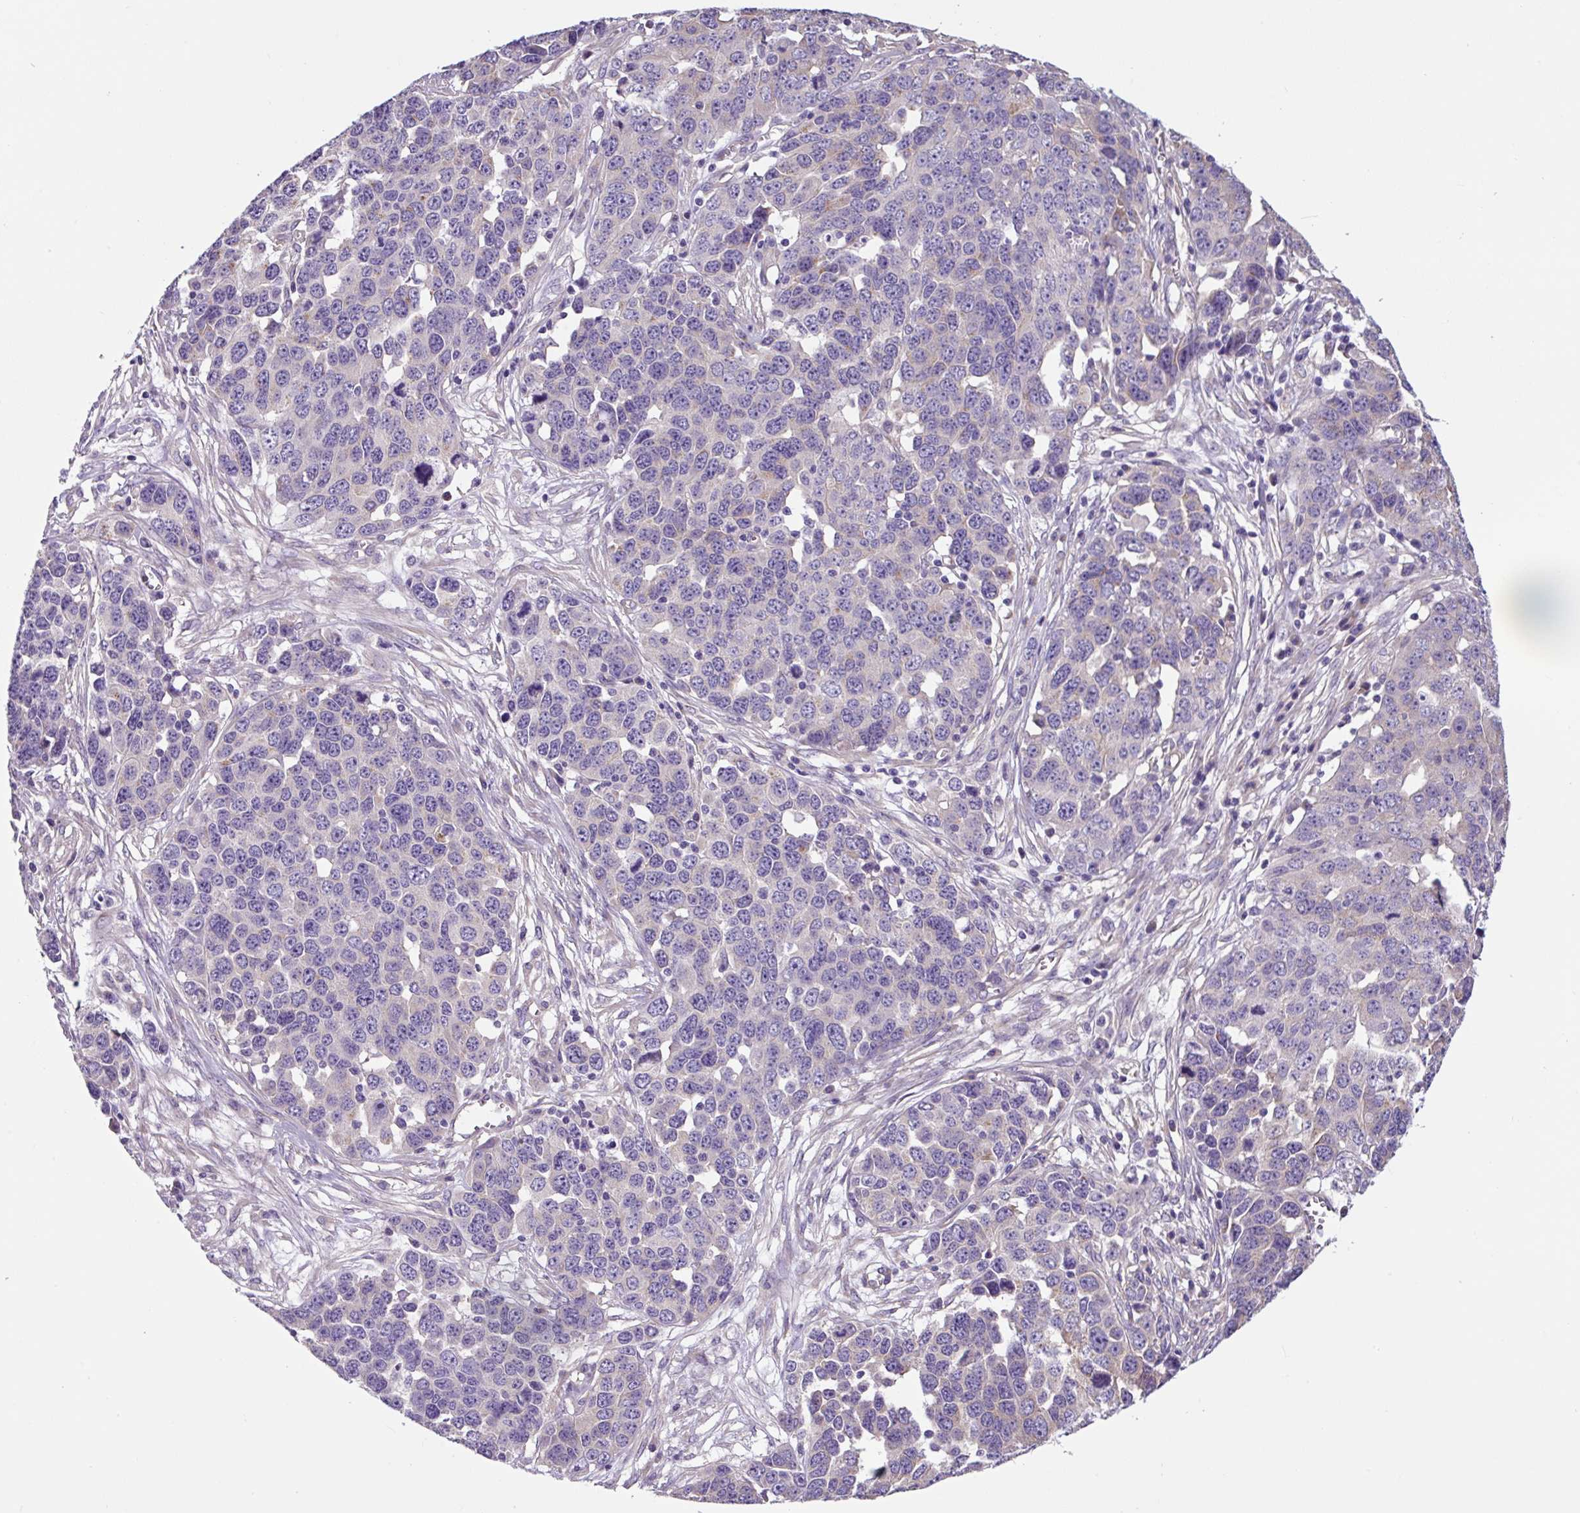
{"staining": {"intensity": "negative", "quantity": "none", "location": "none"}, "tissue": "ovarian cancer", "cell_type": "Tumor cells", "image_type": "cancer", "snomed": [{"axis": "morphology", "description": "Cystadenocarcinoma, serous, NOS"}, {"axis": "topography", "description": "Ovary"}], "caption": "High magnification brightfield microscopy of ovarian cancer (serous cystadenocarcinoma) stained with DAB (brown) and counterstained with hematoxylin (blue): tumor cells show no significant positivity.", "gene": "GORASP1", "patient": {"sex": "female", "age": 76}}